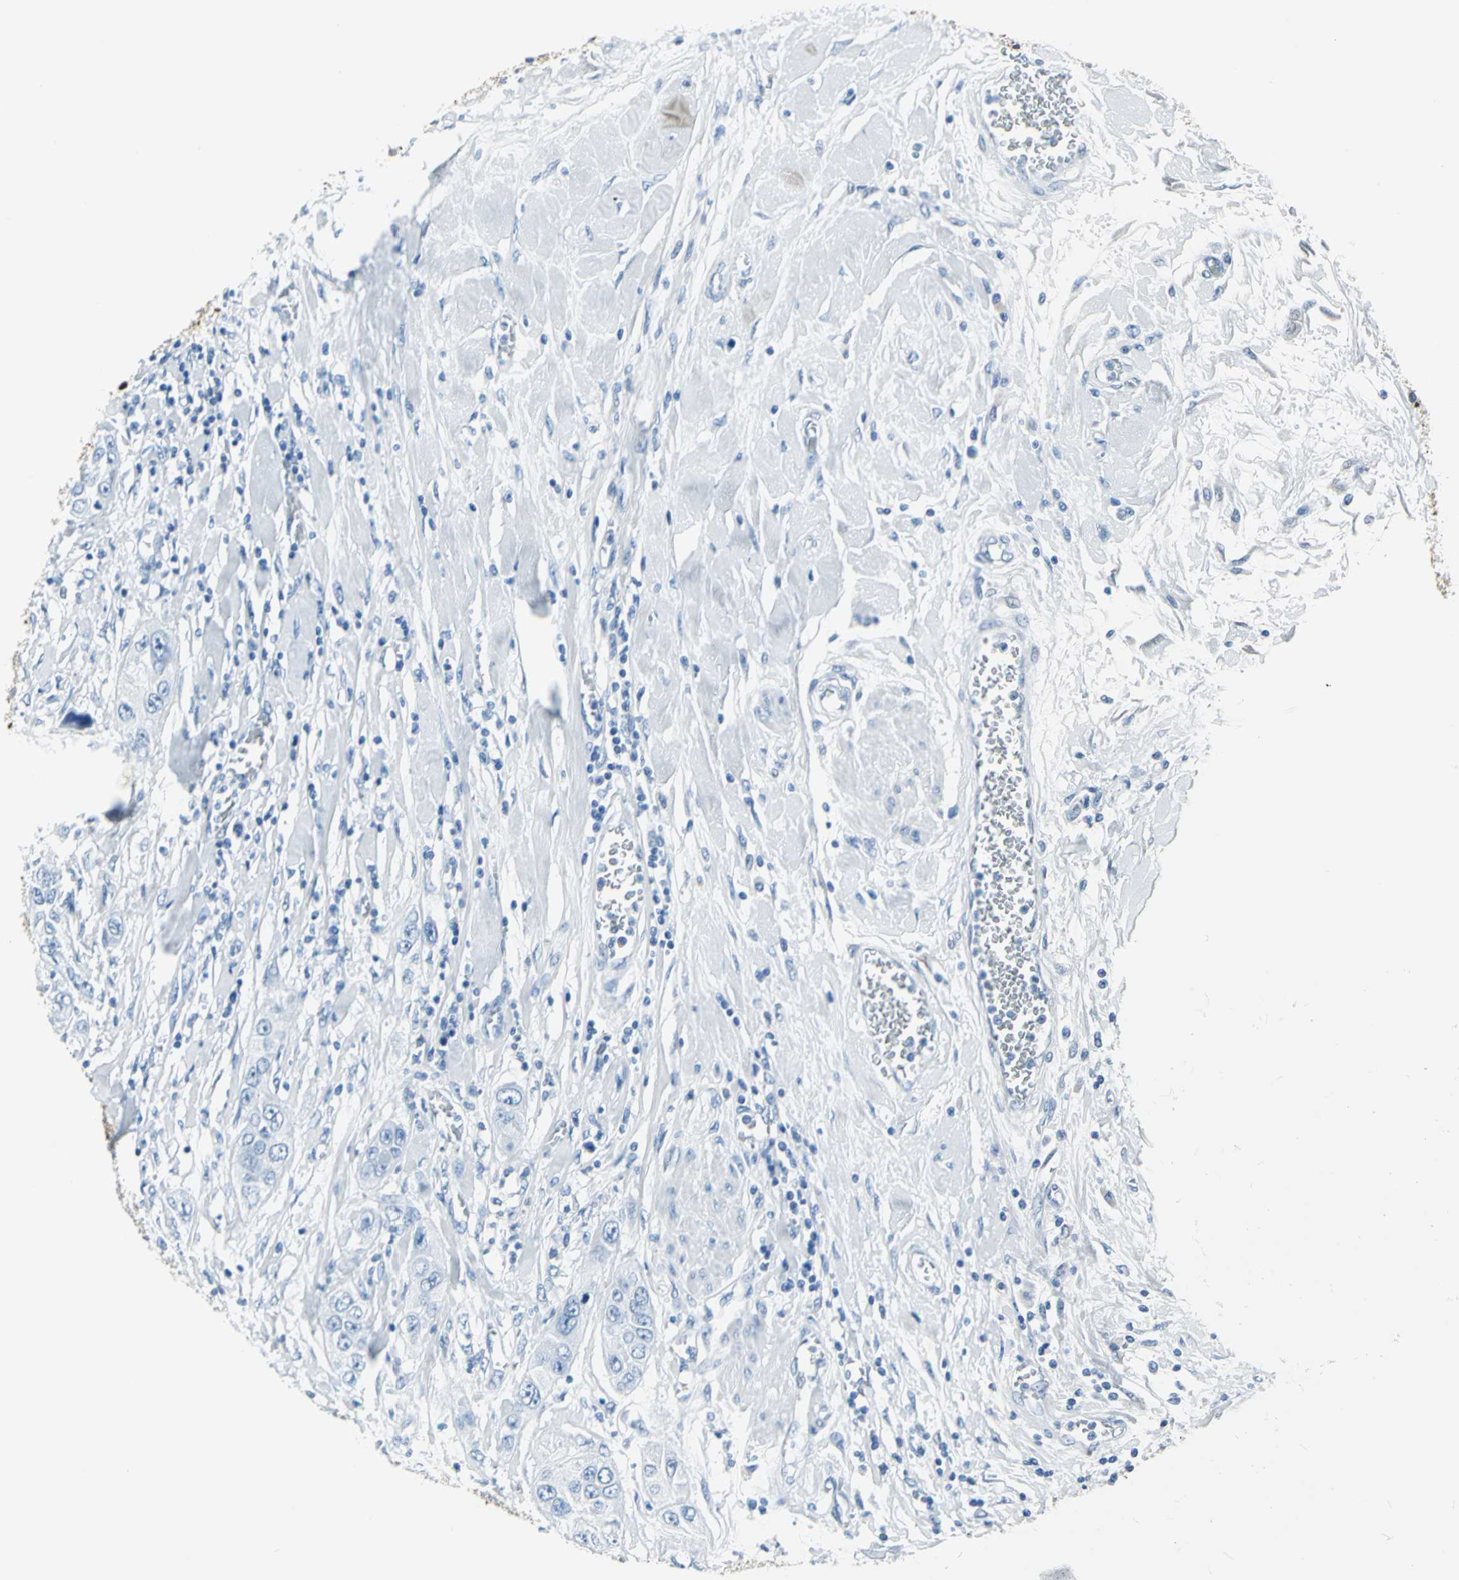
{"staining": {"intensity": "negative", "quantity": "none", "location": "none"}, "tissue": "pancreatic cancer", "cell_type": "Tumor cells", "image_type": "cancer", "snomed": [{"axis": "morphology", "description": "Adenocarcinoma, NOS"}, {"axis": "topography", "description": "Pancreas"}], "caption": "Immunohistochemistry histopathology image of pancreatic adenocarcinoma stained for a protein (brown), which shows no staining in tumor cells. (DAB (3,3'-diaminobenzidine) immunohistochemistry (IHC) visualized using brightfield microscopy, high magnification).", "gene": "CYB5A", "patient": {"sex": "female", "age": 70}}